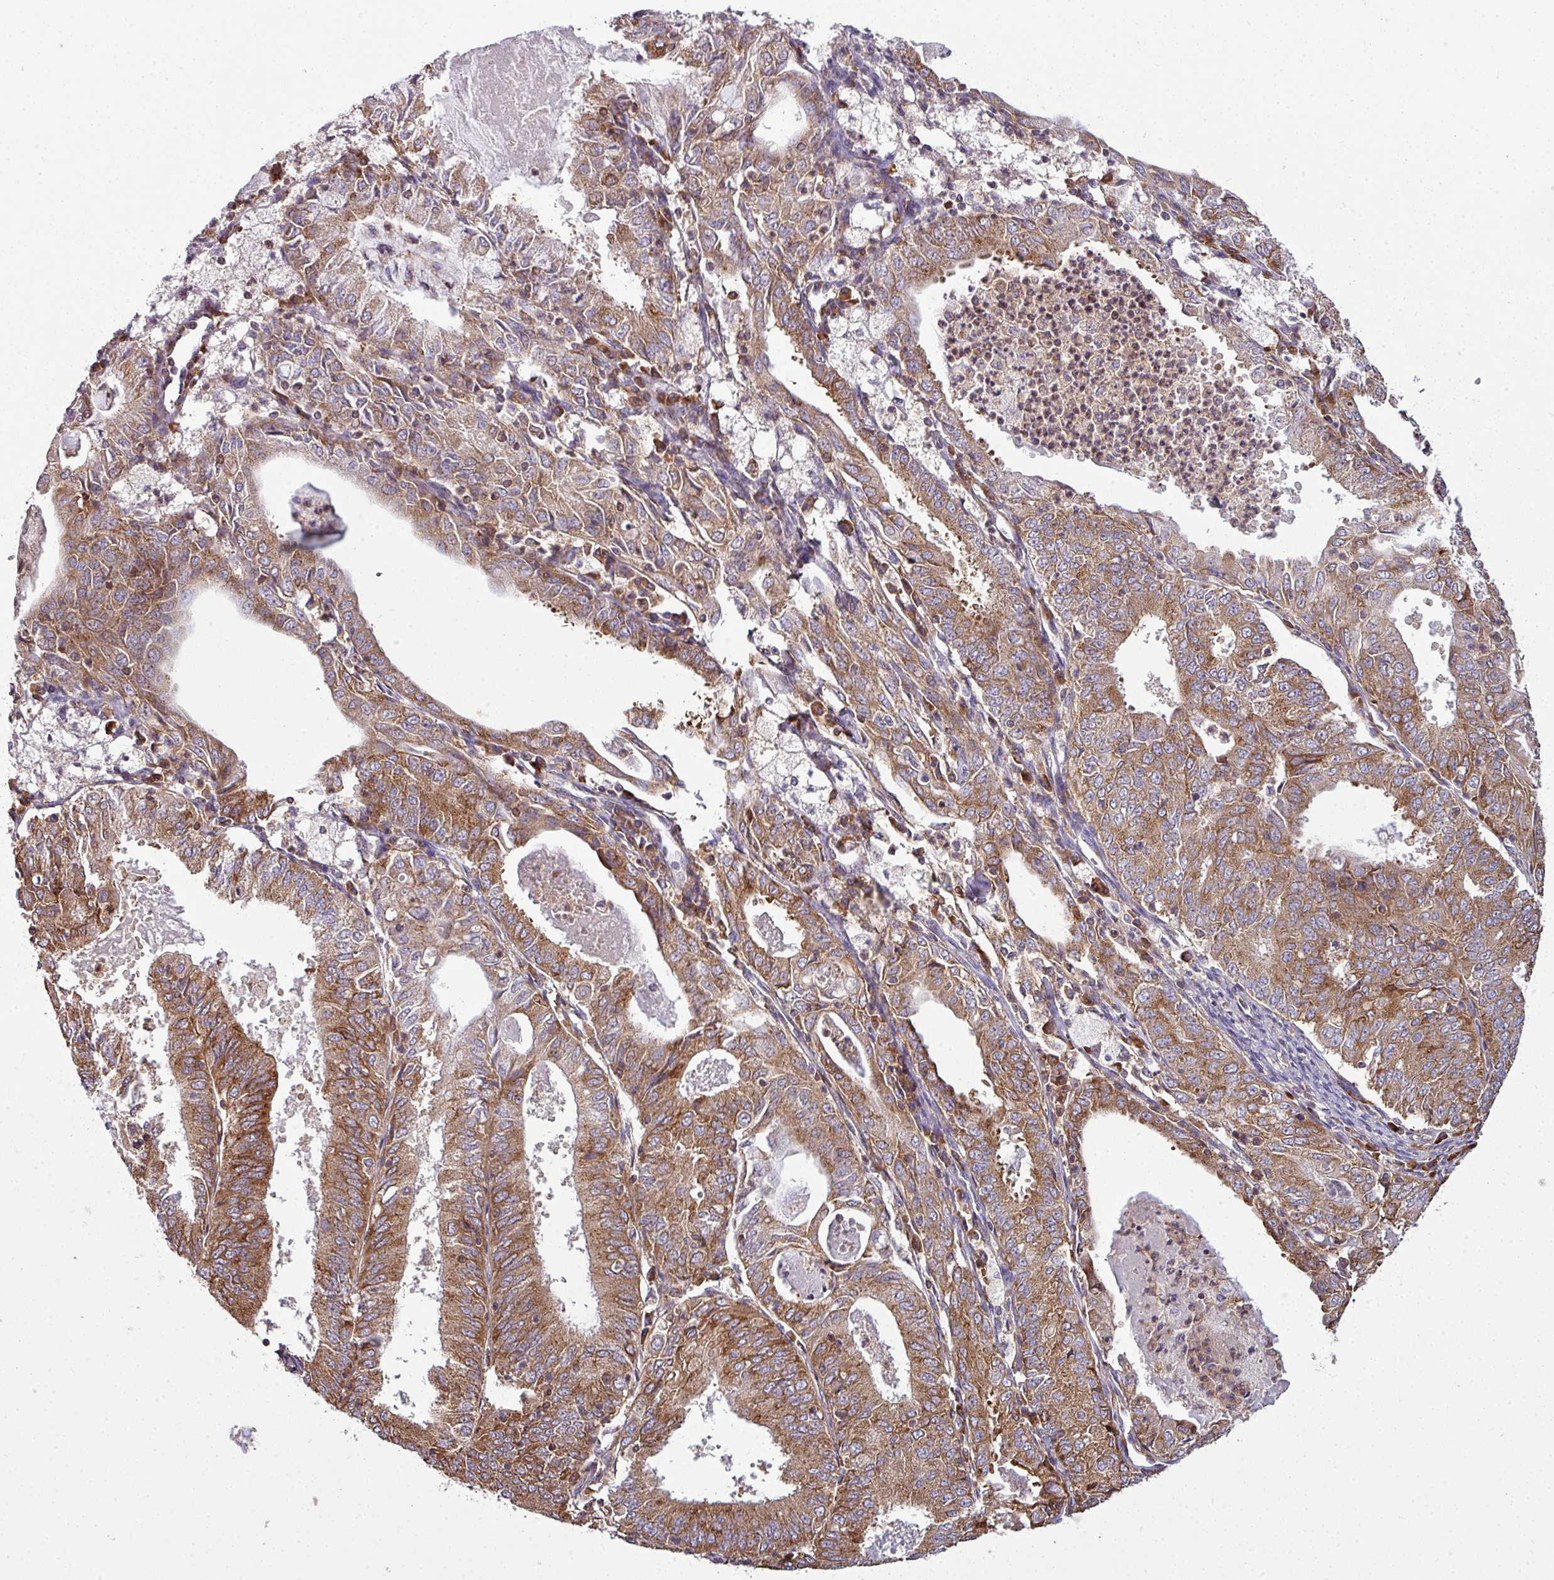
{"staining": {"intensity": "moderate", "quantity": ">75%", "location": "cytoplasmic/membranous"}, "tissue": "endometrial cancer", "cell_type": "Tumor cells", "image_type": "cancer", "snomed": [{"axis": "morphology", "description": "Adenocarcinoma, NOS"}, {"axis": "topography", "description": "Endometrium"}], "caption": "IHC image of human endometrial cancer stained for a protein (brown), which exhibits medium levels of moderate cytoplasmic/membranous staining in approximately >75% of tumor cells.", "gene": "LRRC74B", "patient": {"sex": "female", "age": 57}}